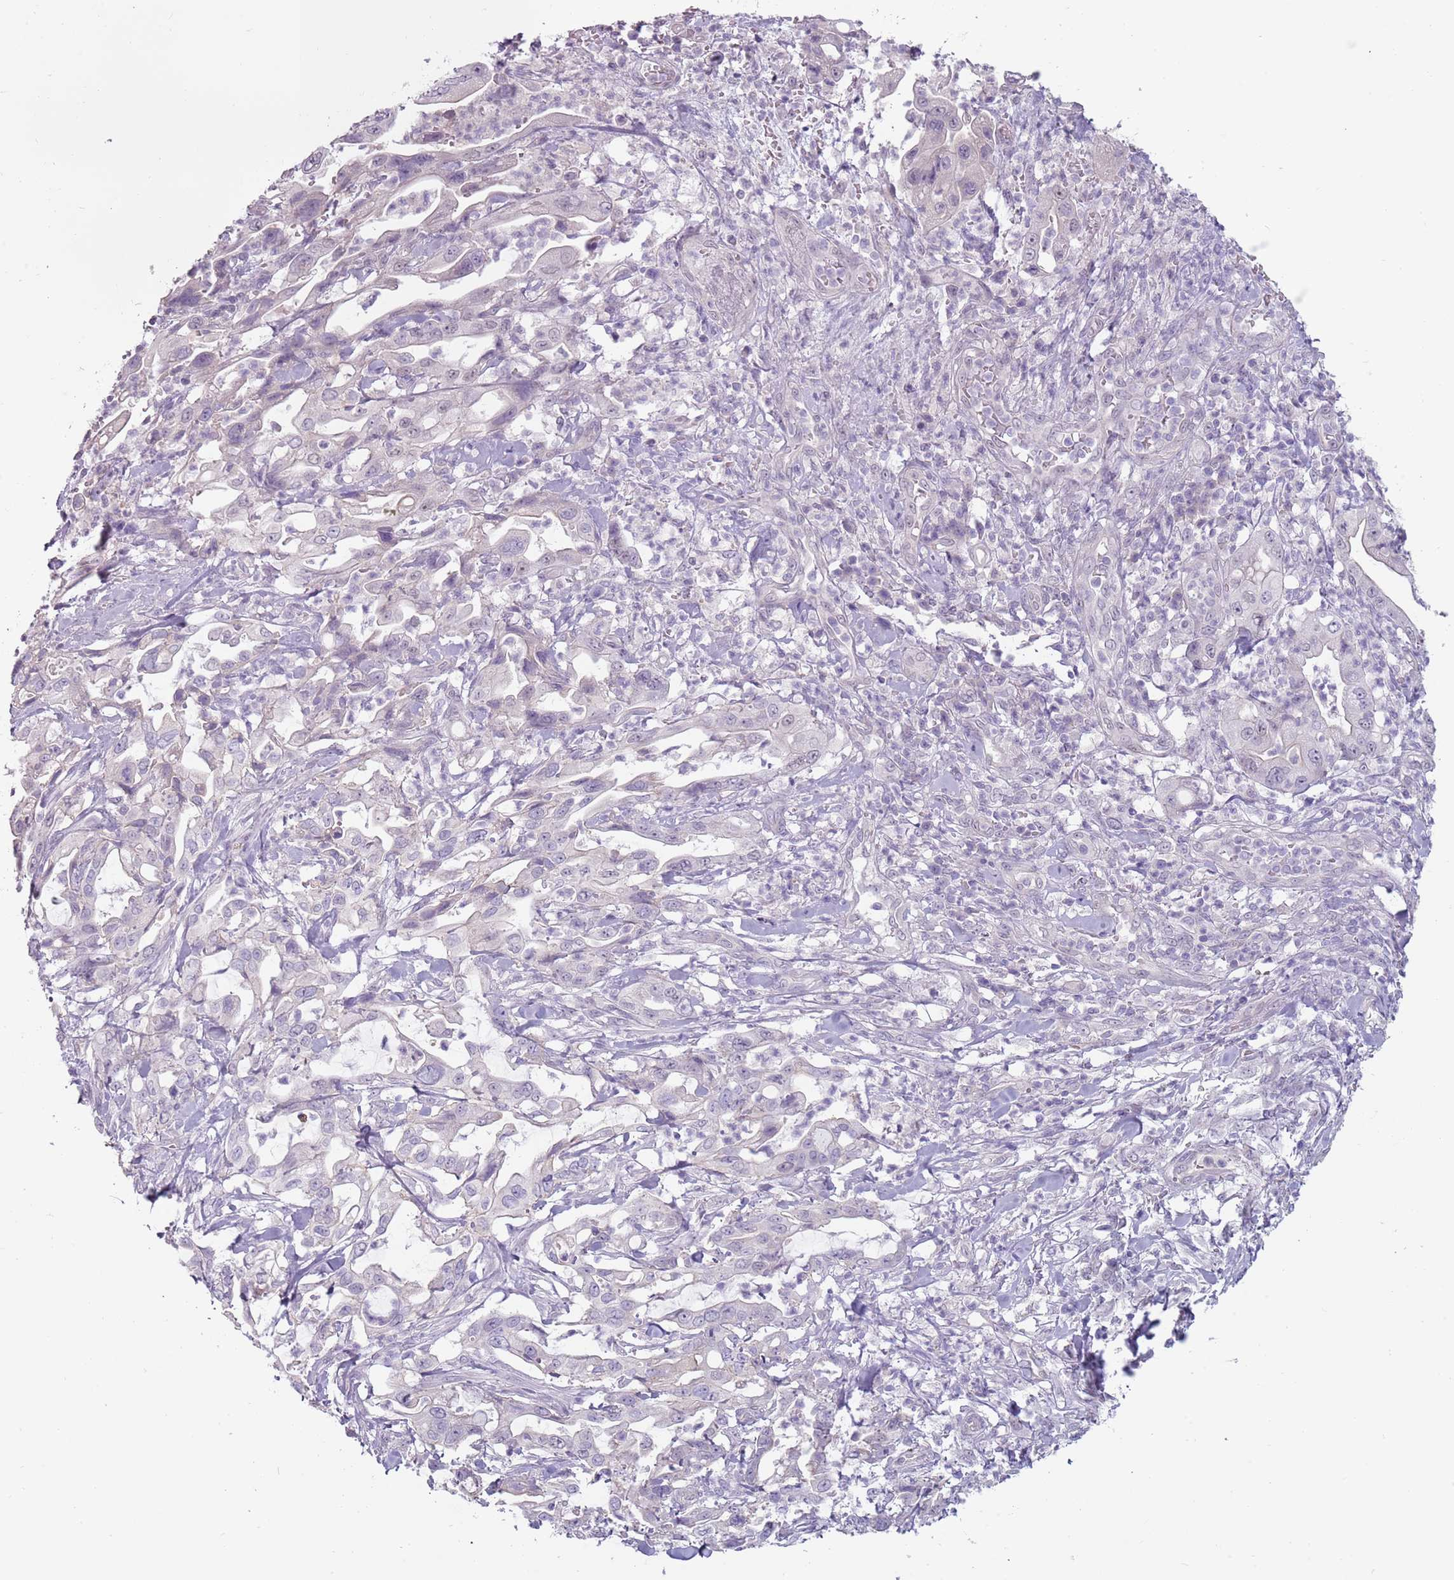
{"staining": {"intensity": "negative", "quantity": "none", "location": "none"}, "tissue": "pancreatic cancer", "cell_type": "Tumor cells", "image_type": "cancer", "snomed": [{"axis": "morphology", "description": "Adenocarcinoma, NOS"}, {"axis": "topography", "description": "Pancreas"}], "caption": "High power microscopy micrograph of an immunohistochemistry histopathology image of adenocarcinoma (pancreatic), revealing no significant staining in tumor cells.", "gene": "RFX2", "patient": {"sex": "female", "age": 61}}